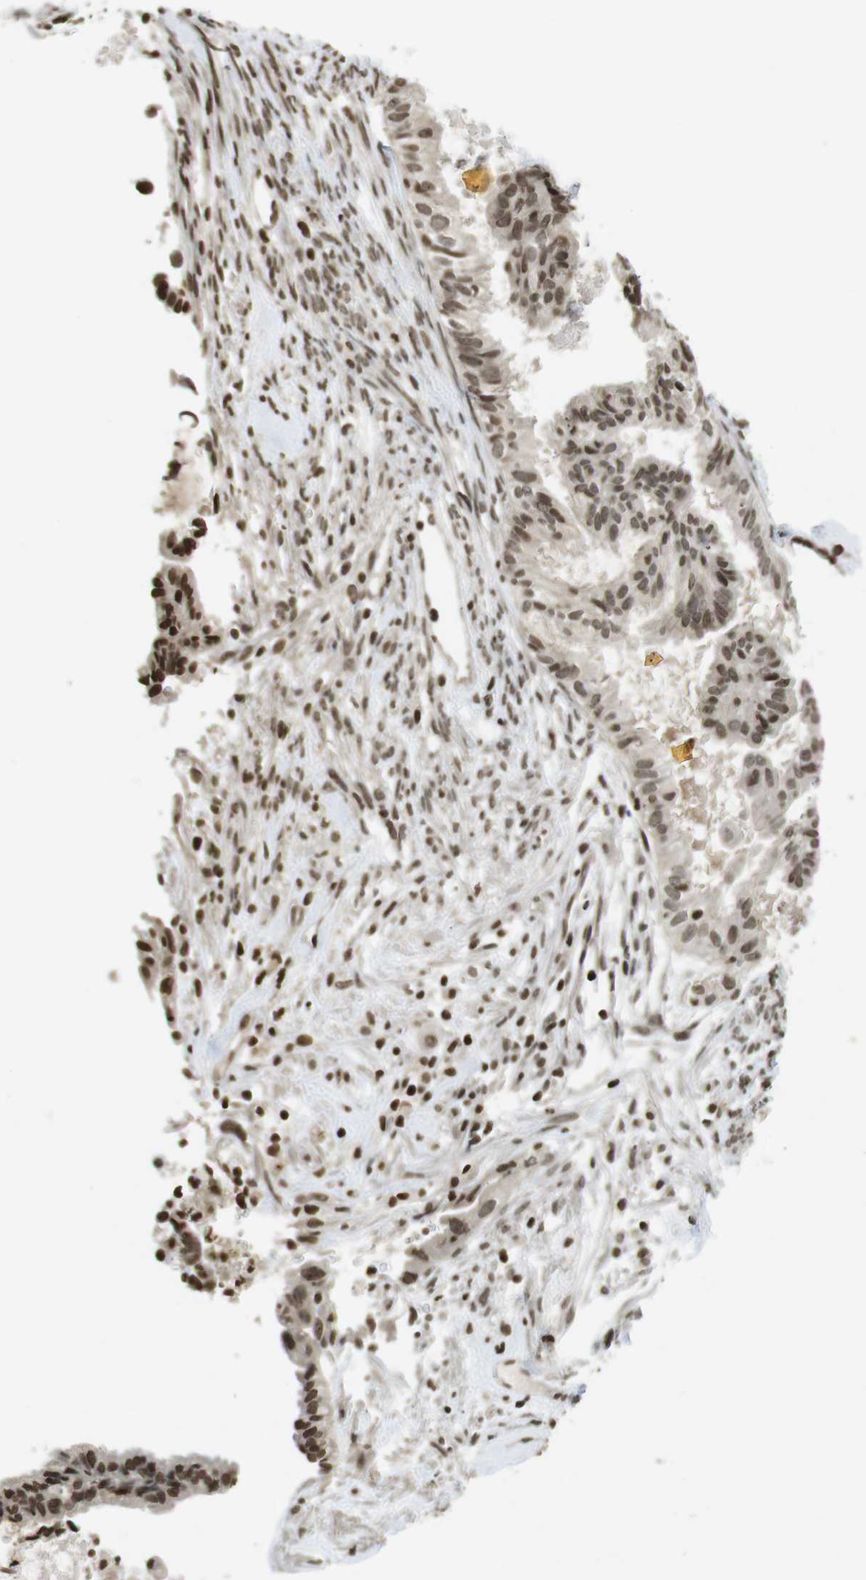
{"staining": {"intensity": "weak", "quantity": ">75%", "location": "cytoplasmic/membranous,nuclear"}, "tissue": "cervical cancer", "cell_type": "Tumor cells", "image_type": "cancer", "snomed": [{"axis": "morphology", "description": "Normal tissue, NOS"}, {"axis": "morphology", "description": "Adenocarcinoma, NOS"}, {"axis": "topography", "description": "Cervix"}, {"axis": "topography", "description": "Endometrium"}], "caption": "High-magnification brightfield microscopy of adenocarcinoma (cervical) stained with DAB (3,3'-diaminobenzidine) (brown) and counterstained with hematoxylin (blue). tumor cells exhibit weak cytoplasmic/membranous and nuclear positivity is identified in approximately>75% of cells. (brown staining indicates protein expression, while blue staining denotes nuclei).", "gene": "FOXA3", "patient": {"sex": "female", "age": 86}}